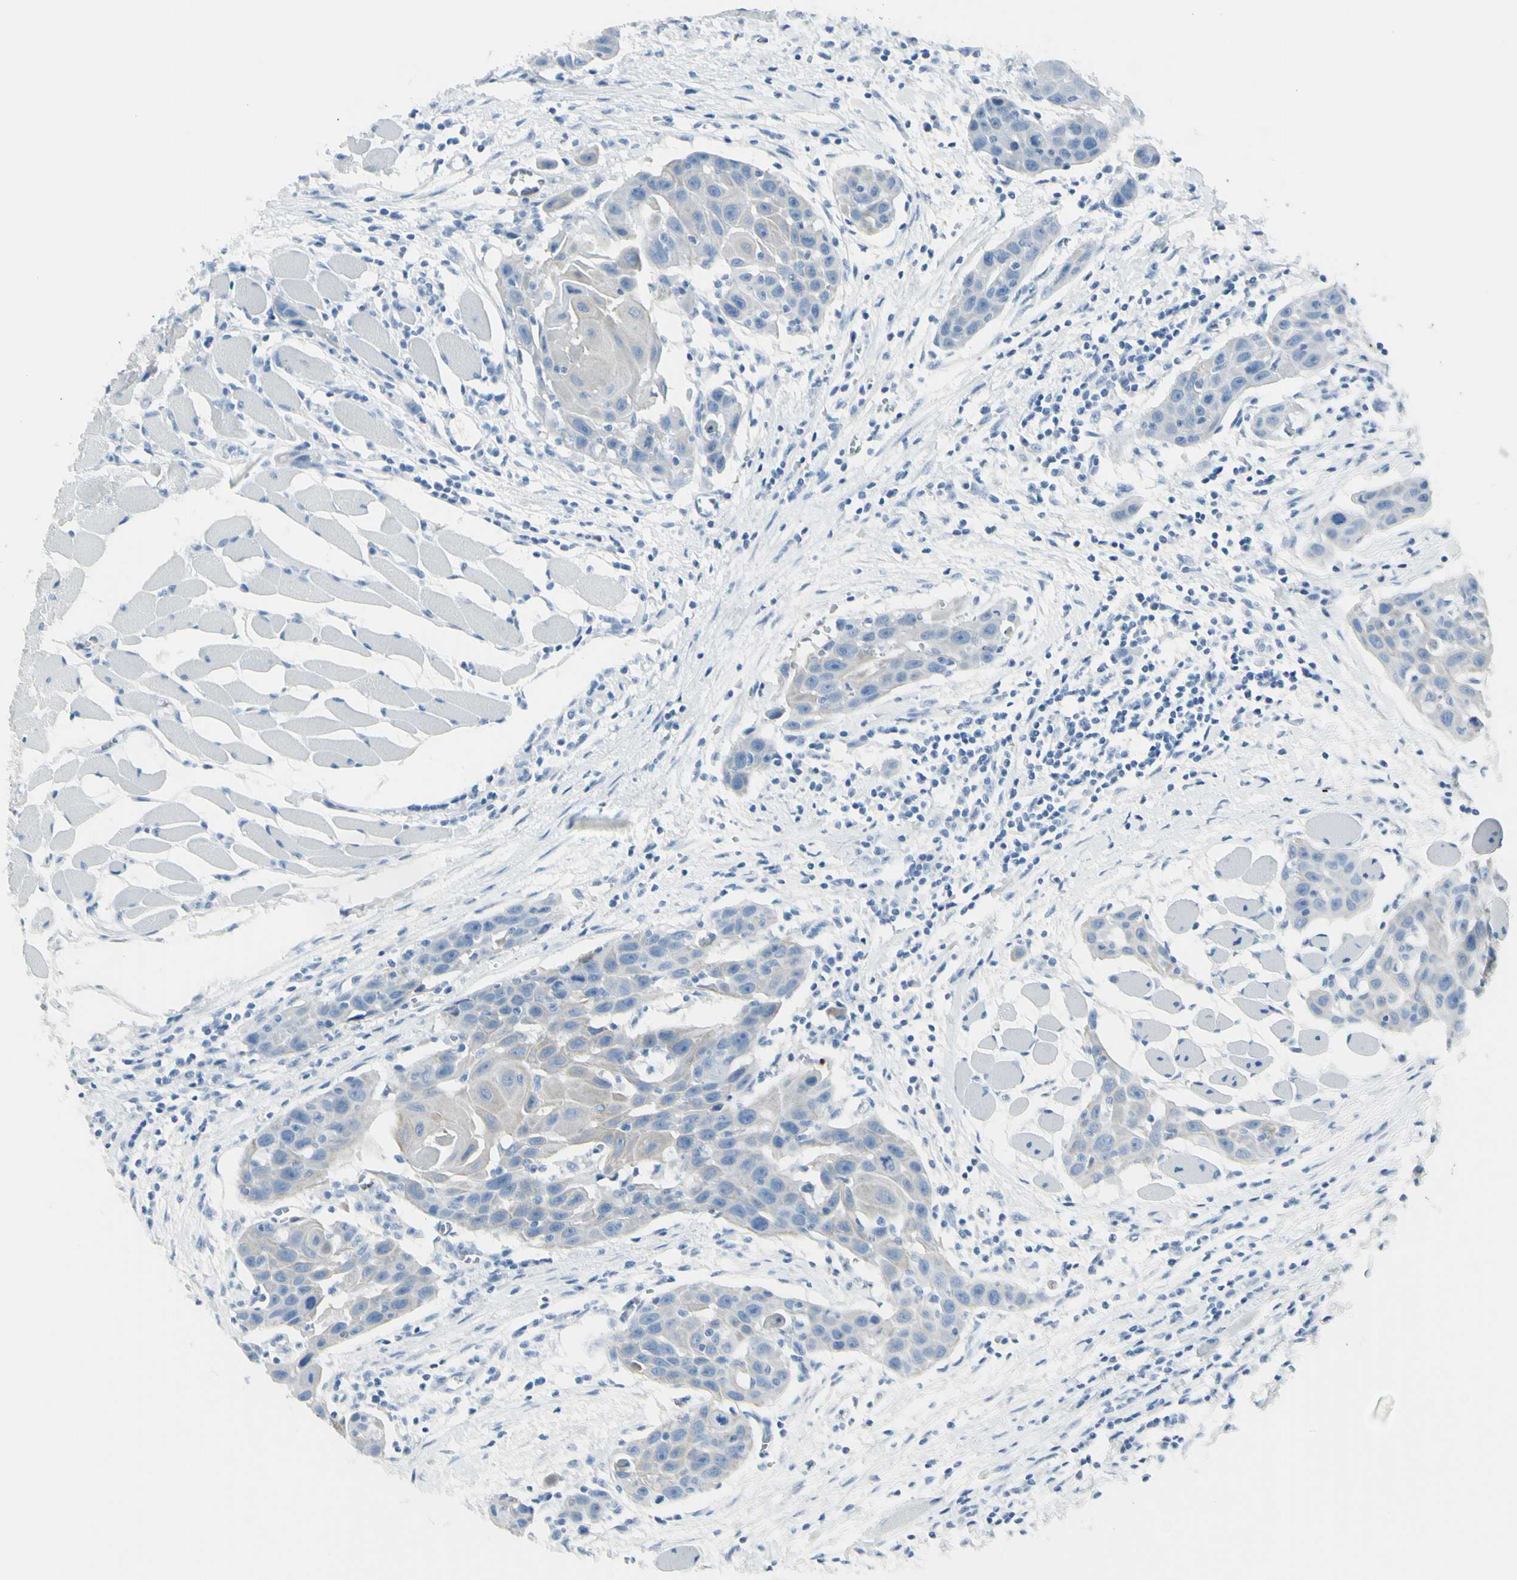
{"staining": {"intensity": "weak", "quantity": "<25%", "location": "cytoplasmic/membranous"}, "tissue": "head and neck cancer", "cell_type": "Tumor cells", "image_type": "cancer", "snomed": [{"axis": "morphology", "description": "Squamous cell carcinoma, NOS"}, {"axis": "topography", "description": "Oral tissue"}, {"axis": "topography", "description": "Head-Neck"}], "caption": "Micrograph shows no protein positivity in tumor cells of head and neck cancer (squamous cell carcinoma) tissue.", "gene": "ZNF557", "patient": {"sex": "female", "age": 50}}